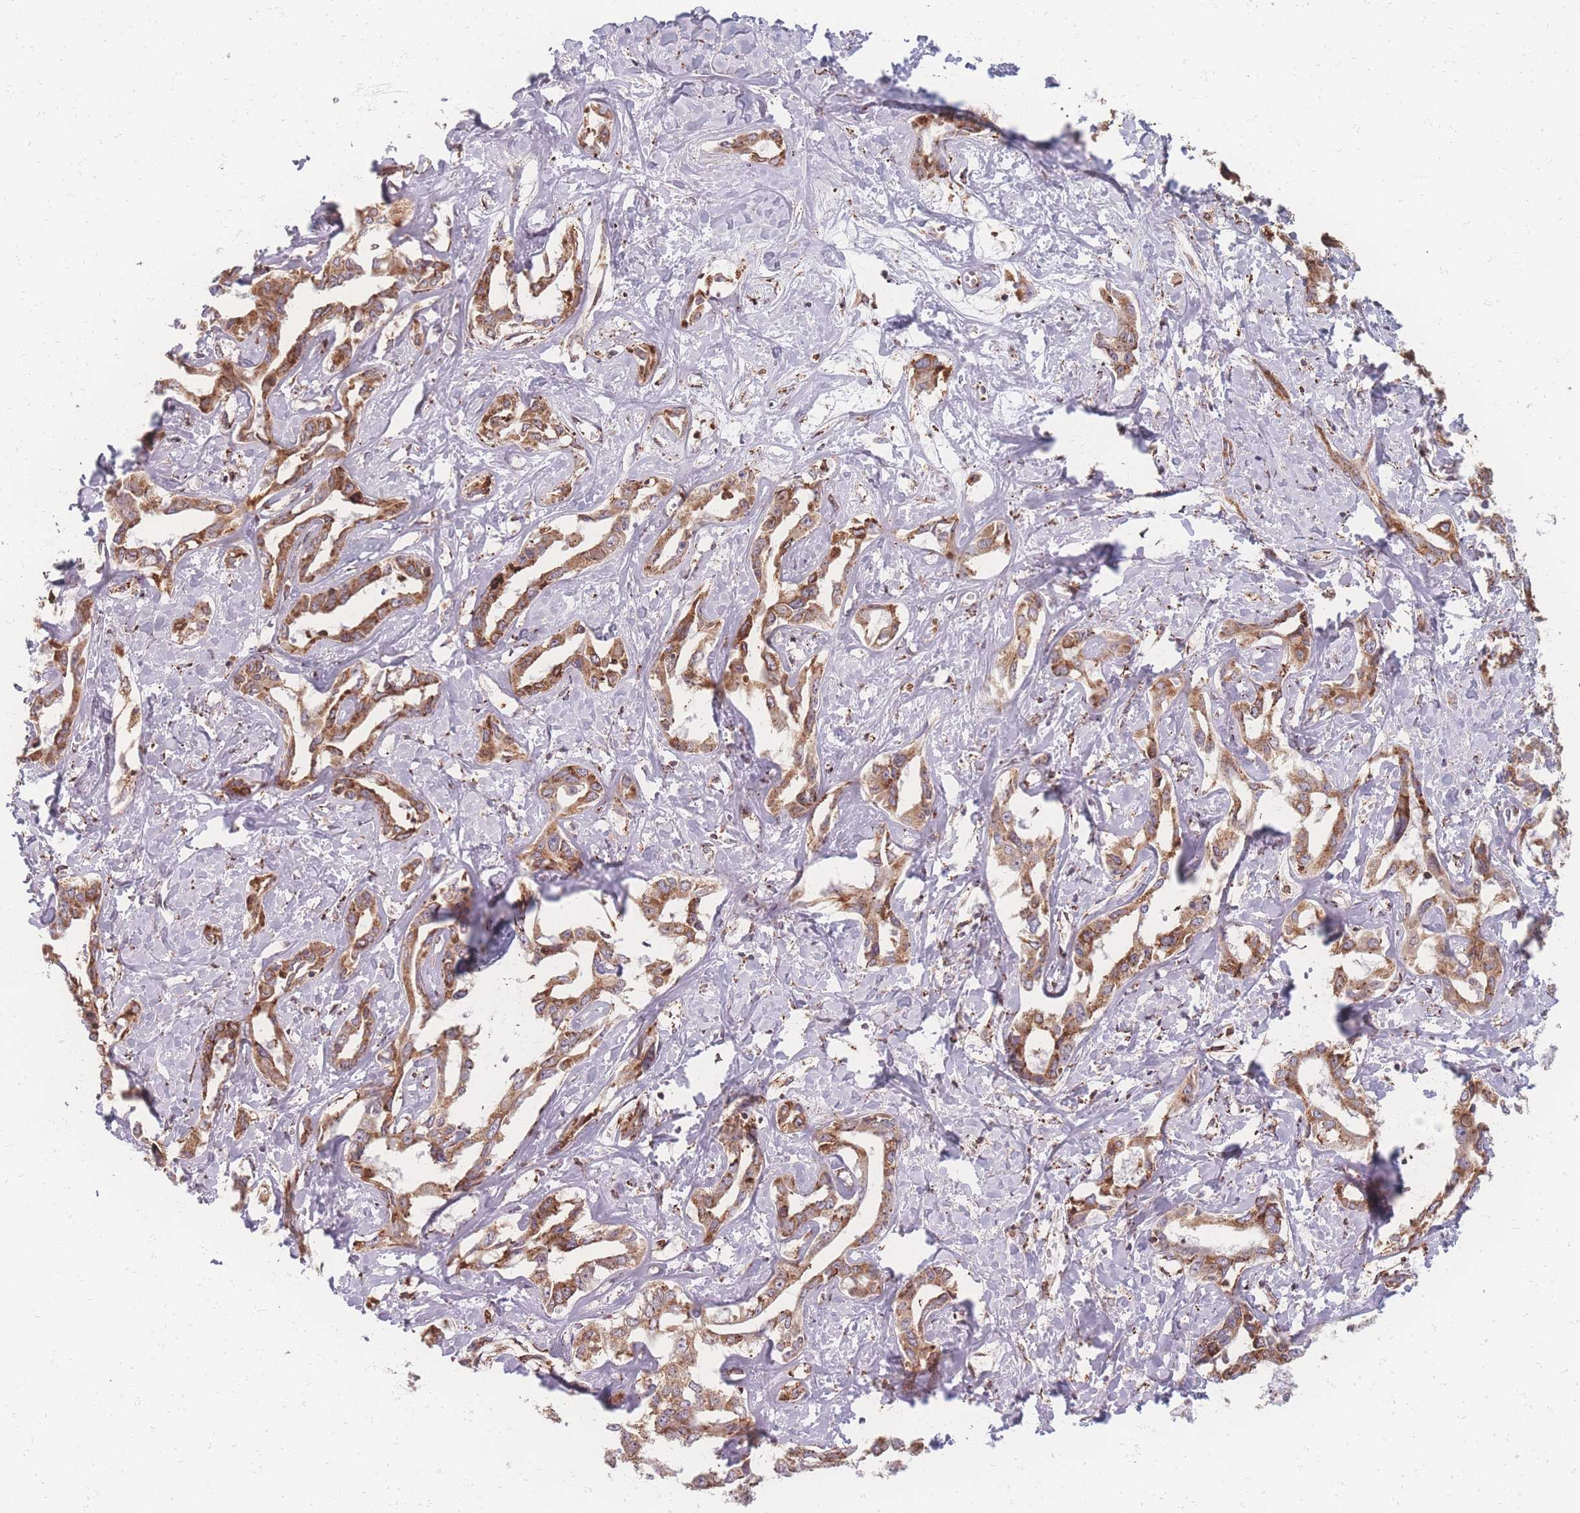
{"staining": {"intensity": "moderate", "quantity": ">75%", "location": "cytoplasmic/membranous,nuclear"}, "tissue": "liver cancer", "cell_type": "Tumor cells", "image_type": "cancer", "snomed": [{"axis": "morphology", "description": "Cholangiocarcinoma"}, {"axis": "topography", "description": "Liver"}], "caption": "Protein expression analysis of human liver cancer reveals moderate cytoplasmic/membranous and nuclear staining in about >75% of tumor cells. (DAB (3,3'-diaminobenzidine) IHC, brown staining for protein, blue staining for nuclei).", "gene": "ZC3H13", "patient": {"sex": "male", "age": 59}}